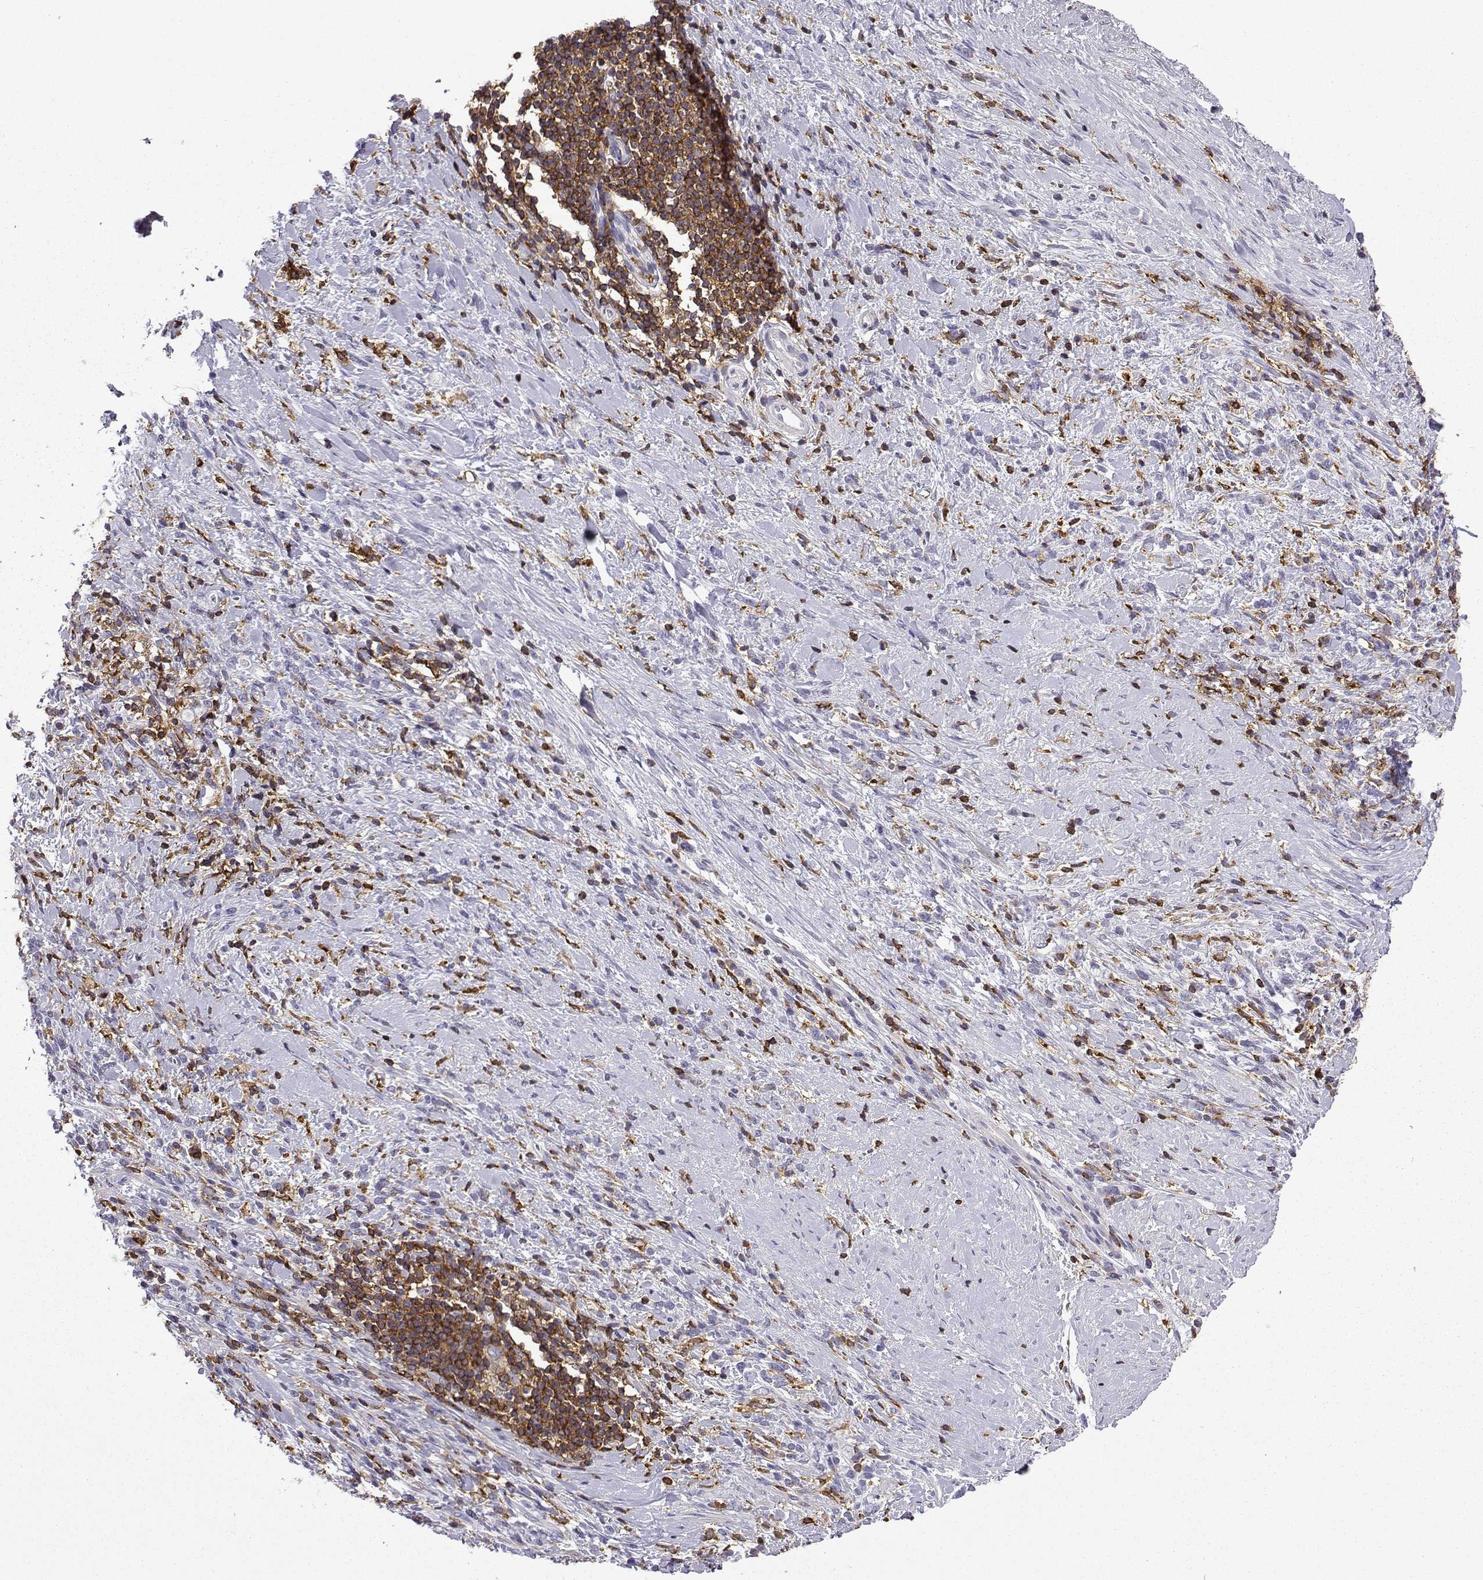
{"staining": {"intensity": "negative", "quantity": "none", "location": "none"}, "tissue": "stomach cancer", "cell_type": "Tumor cells", "image_type": "cancer", "snomed": [{"axis": "morphology", "description": "Adenocarcinoma, NOS"}, {"axis": "topography", "description": "Stomach"}], "caption": "IHC of adenocarcinoma (stomach) demonstrates no staining in tumor cells.", "gene": "DOCK10", "patient": {"sex": "female", "age": 57}}